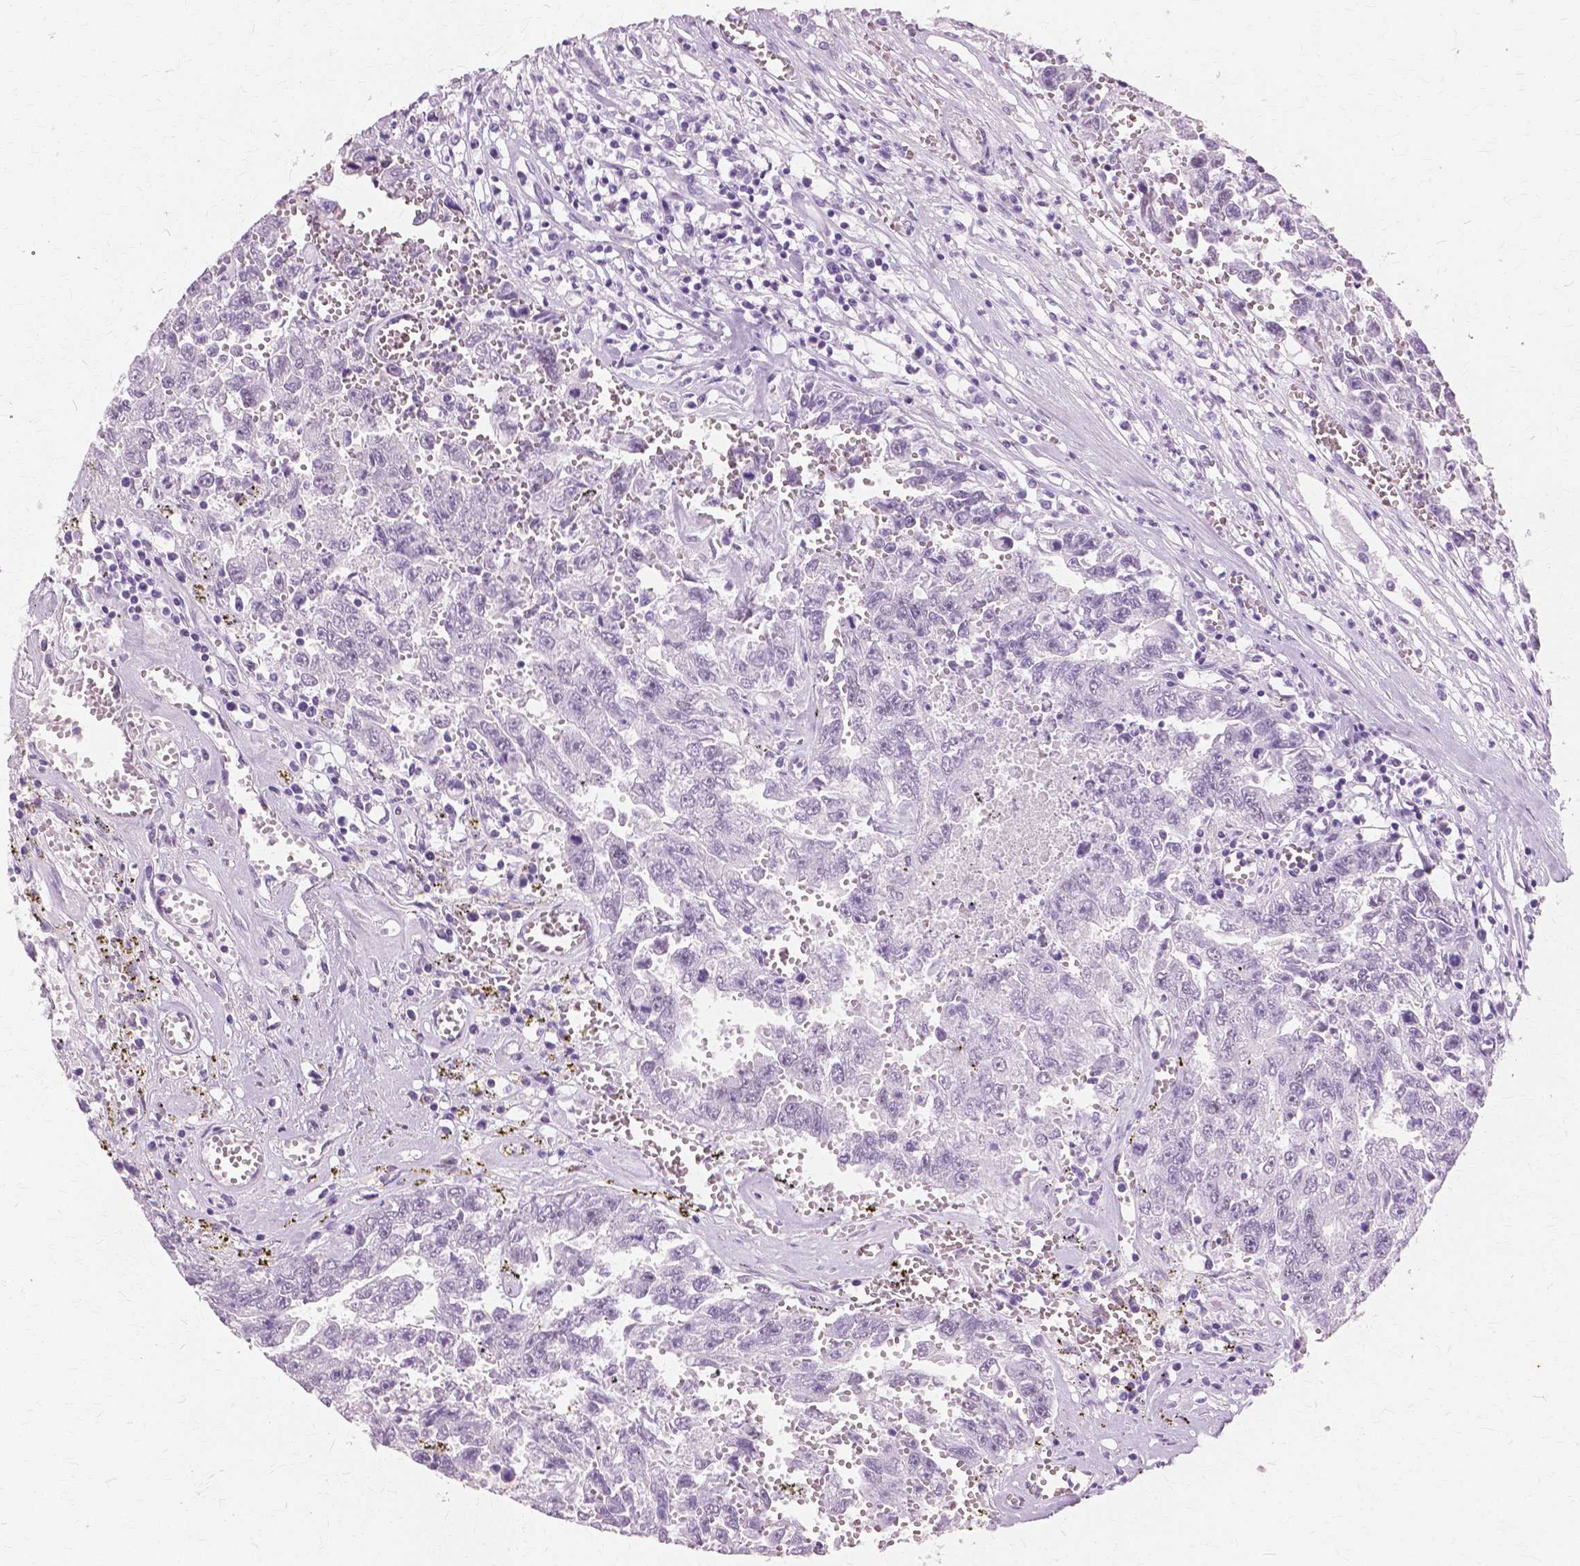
{"staining": {"intensity": "negative", "quantity": "none", "location": "none"}, "tissue": "testis cancer", "cell_type": "Tumor cells", "image_type": "cancer", "snomed": [{"axis": "morphology", "description": "Carcinoma, Embryonal, NOS"}, {"axis": "topography", "description": "Testis"}], "caption": "The photomicrograph demonstrates no significant positivity in tumor cells of embryonal carcinoma (testis). (DAB immunohistochemistry (IHC) visualized using brightfield microscopy, high magnification).", "gene": "SFTPD", "patient": {"sex": "male", "age": 36}}